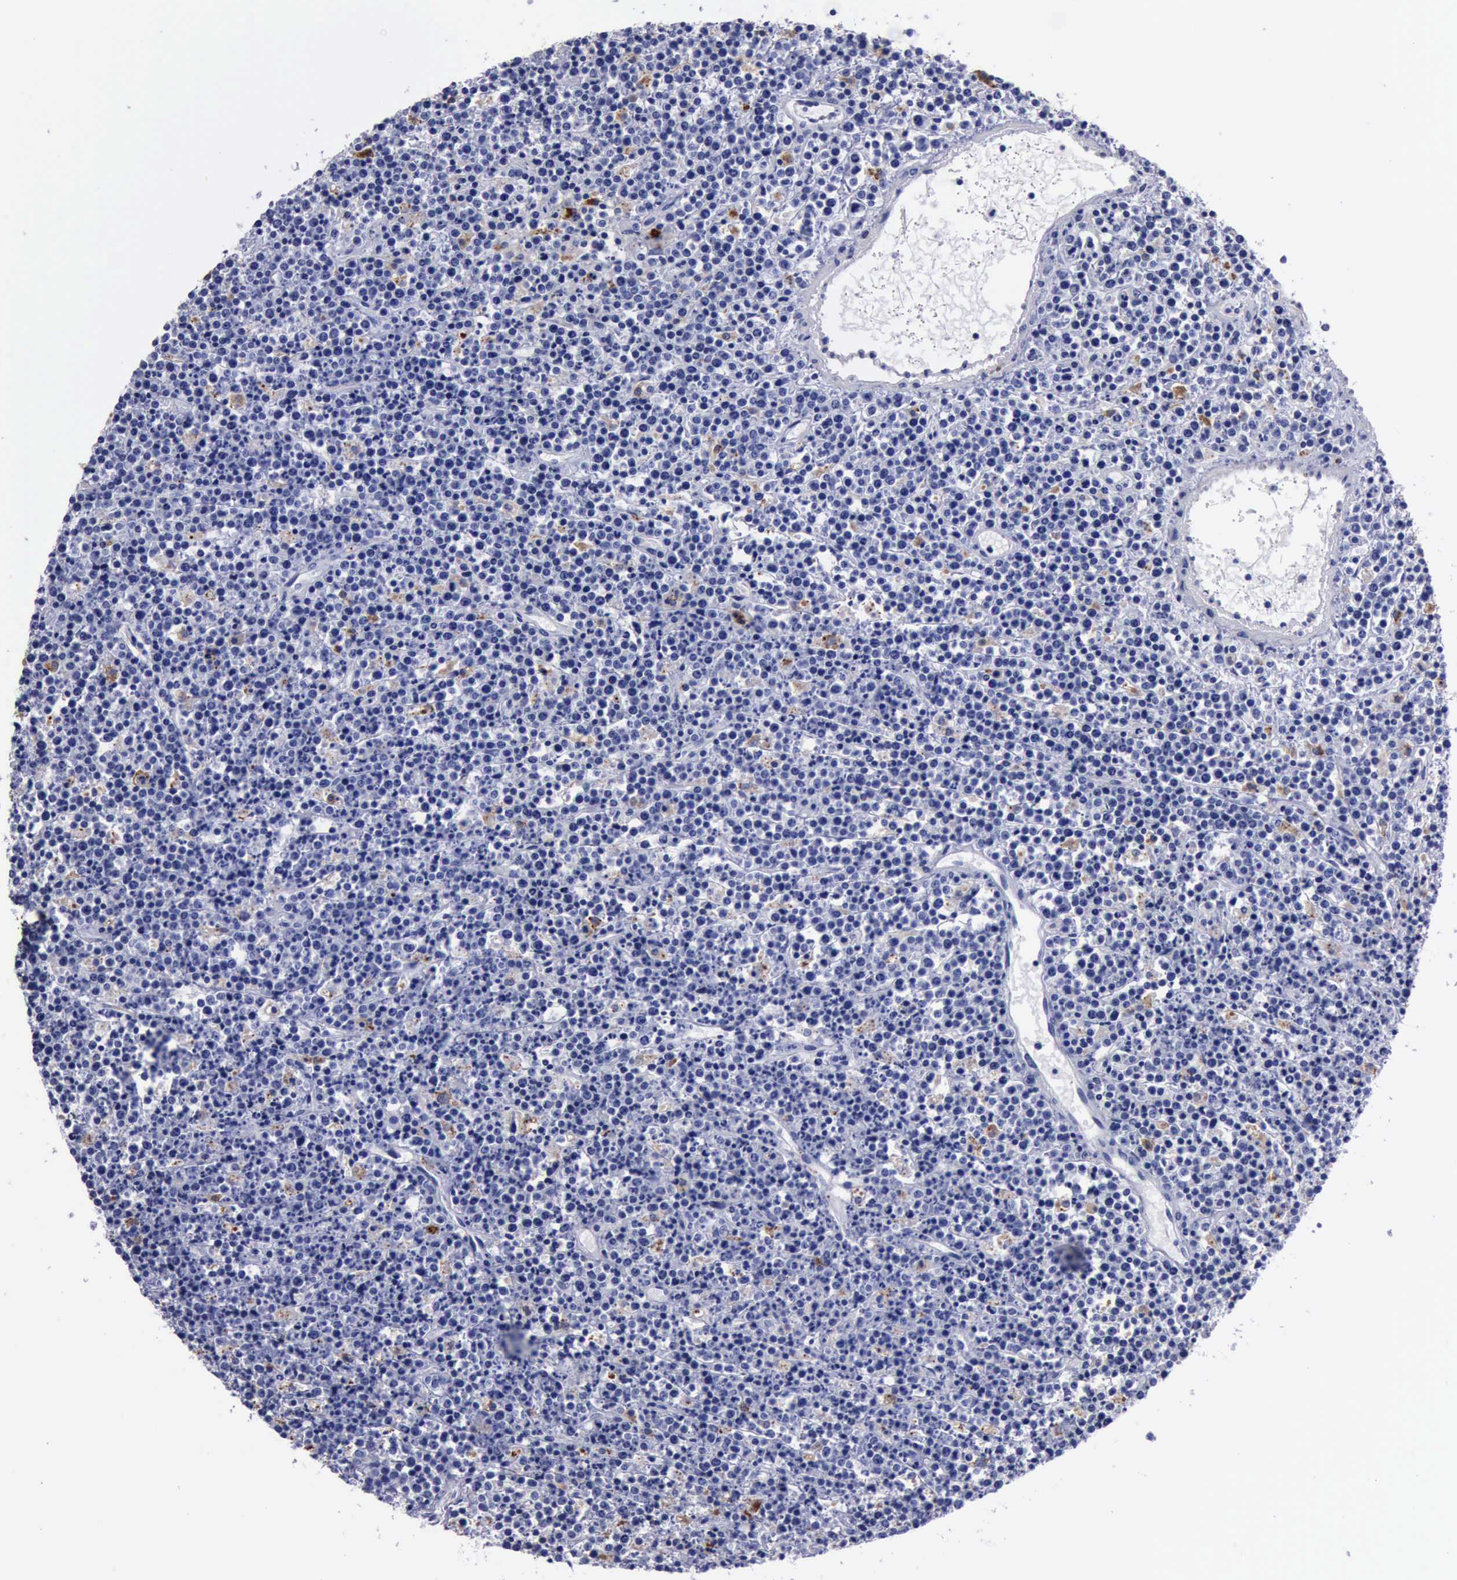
{"staining": {"intensity": "negative", "quantity": "none", "location": "none"}, "tissue": "lymphoma", "cell_type": "Tumor cells", "image_type": "cancer", "snomed": [{"axis": "morphology", "description": "Malignant lymphoma, non-Hodgkin's type, High grade"}, {"axis": "topography", "description": "Ovary"}], "caption": "DAB (3,3'-diaminobenzidine) immunohistochemical staining of lymphoma demonstrates no significant expression in tumor cells.", "gene": "CTSD", "patient": {"sex": "female", "age": 56}}